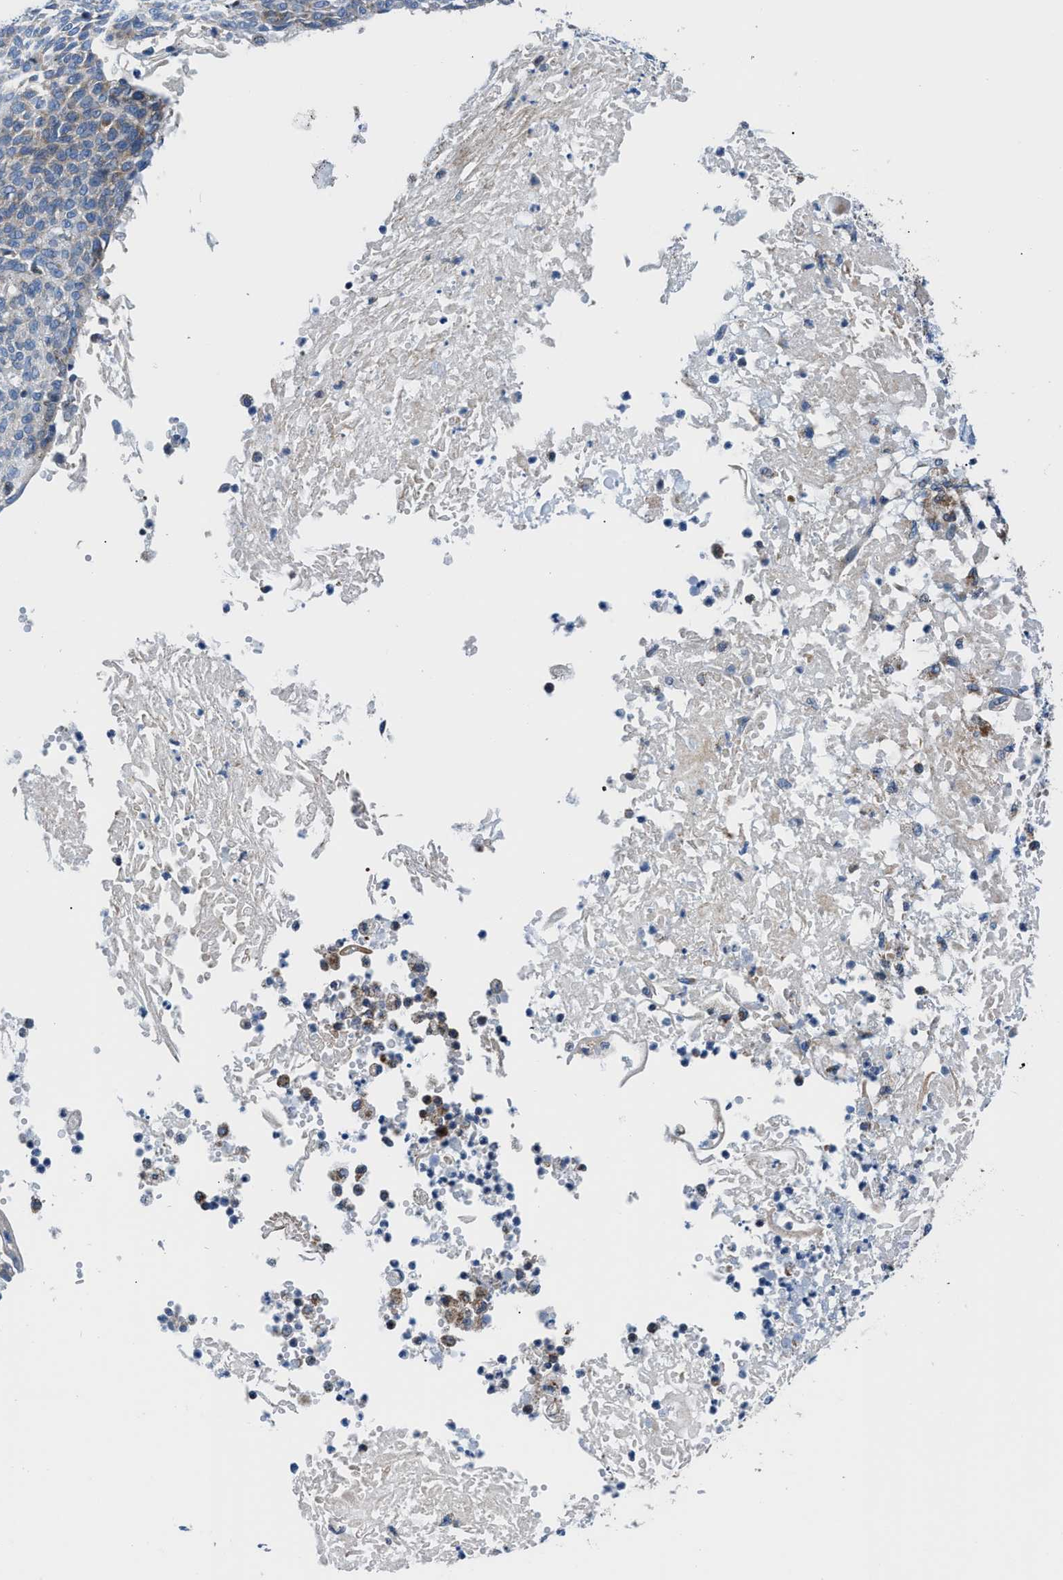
{"staining": {"intensity": "weak", "quantity": "<25%", "location": "cytoplasmic/membranous"}, "tissue": "skin cancer", "cell_type": "Tumor cells", "image_type": "cancer", "snomed": [{"axis": "morphology", "description": "Normal tissue, NOS"}, {"axis": "morphology", "description": "Basal cell carcinoma"}, {"axis": "topography", "description": "Skin"}], "caption": "The immunohistochemistry micrograph has no significant staining in tumor cells of skin basal cell carcinoma tissue. The staining was performed using DAB to visualize the protein expression in brown, while the nuclei were stained in blue with hematoxylin (Magnification: 20x).", "gene": "LMO2", "patient": {"sex": "male", "age": 87}}